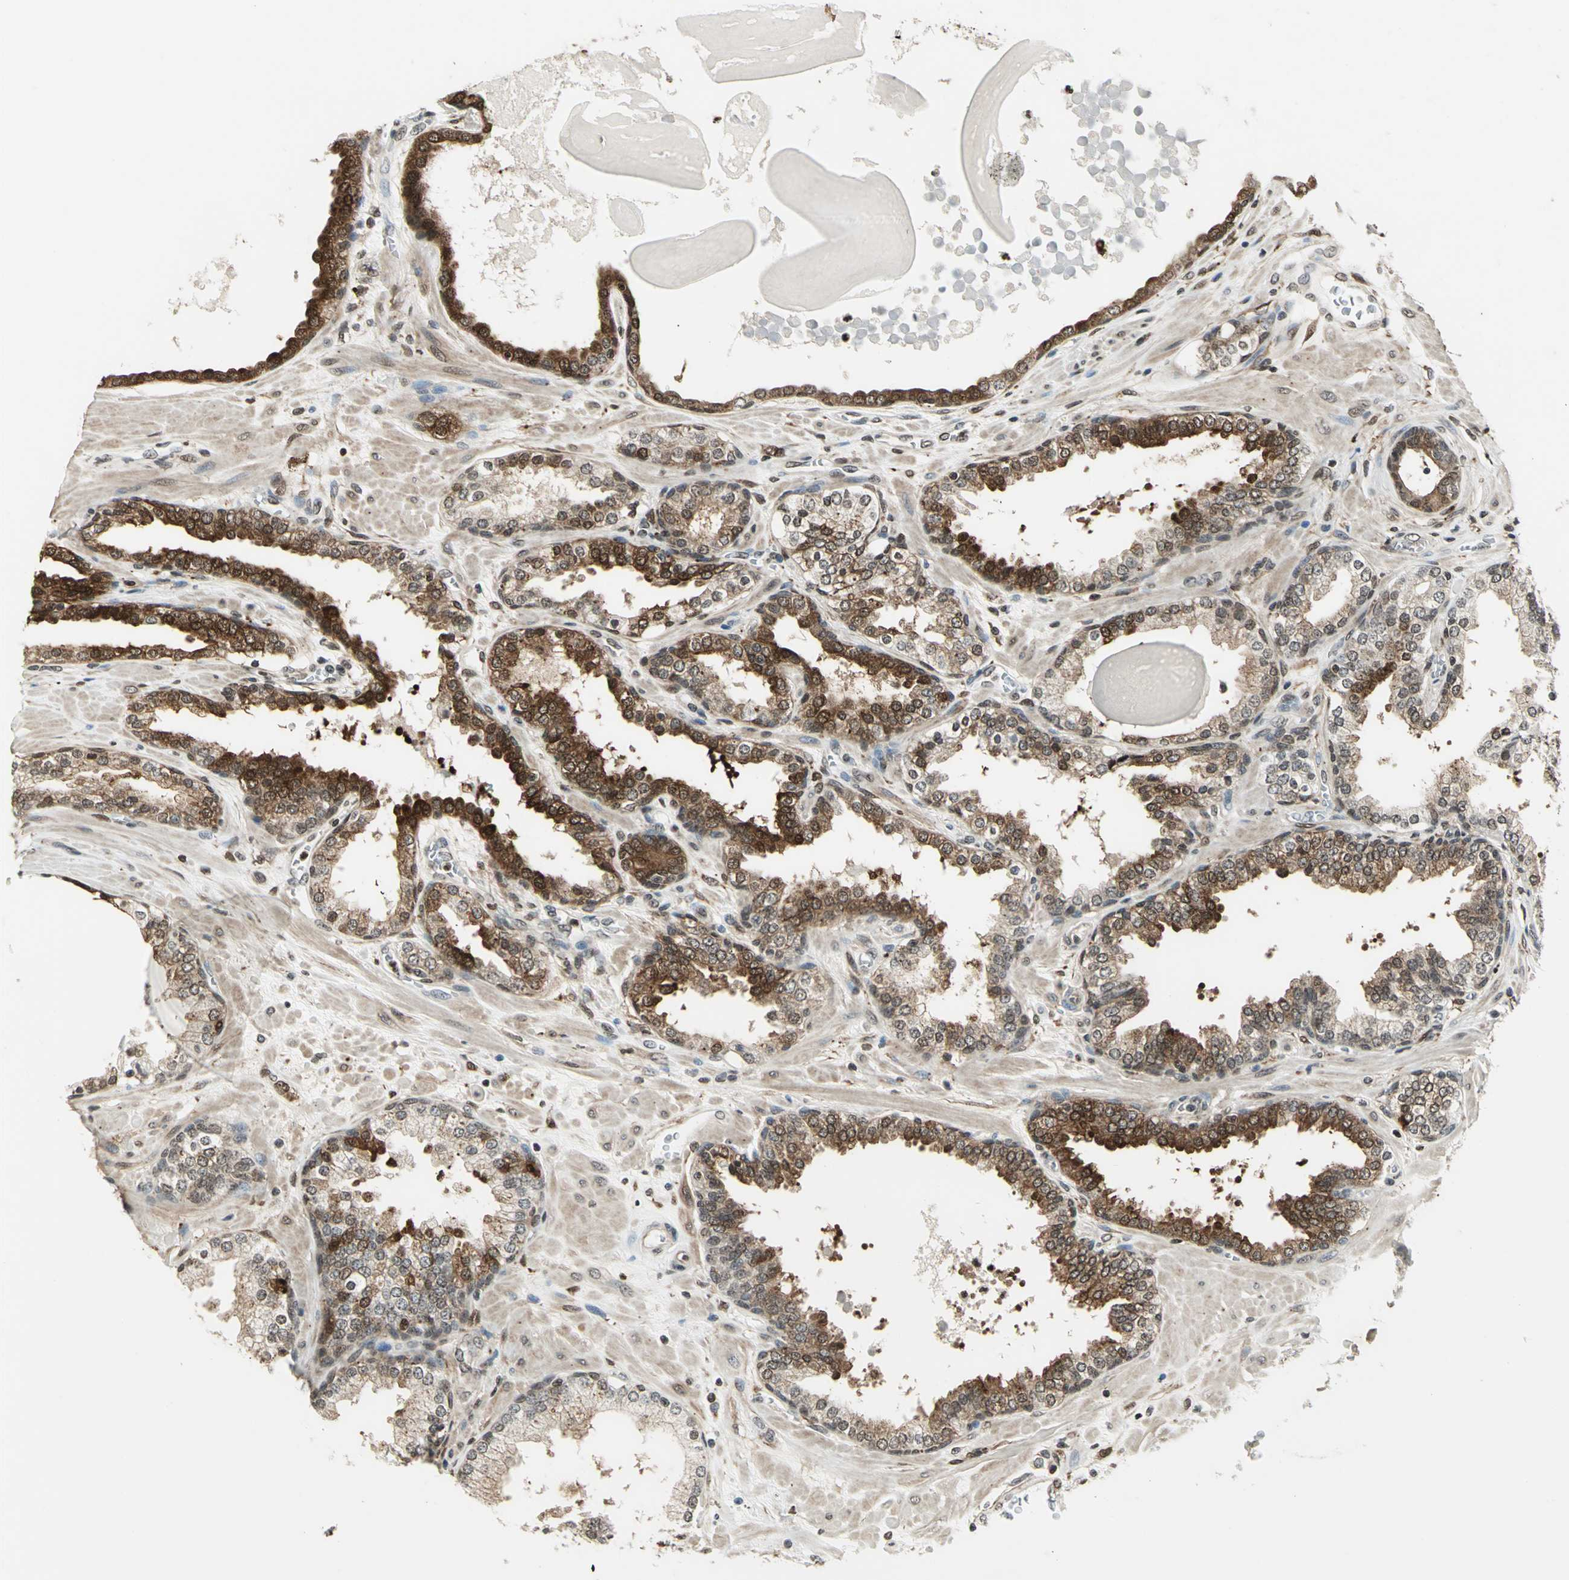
{"staining": {"intensity": "strong", "quantity": "25%-75%", "location": "cytoplasmic/membranous,nuclear"}, "tissue": "prostate", "cell_type": "Glandular cells", "image_type": "normal", "snomed": [{"axis": "morphology", "description": "Normal tissue, NOS"}, {"axis": "topography", "description": "Prostate"}], "caption": "Immunohistochemical staining of unremarkable prostate displays high levels of strong cytoplasmic/membranous,nuclear positivity in approximately 25%-75% of glandular cells. (DAB IHC, brown staining for protein, blue staining for nuclei).", "gene": "LGALS3", "patient": {"sex": "male", "age": 51}}